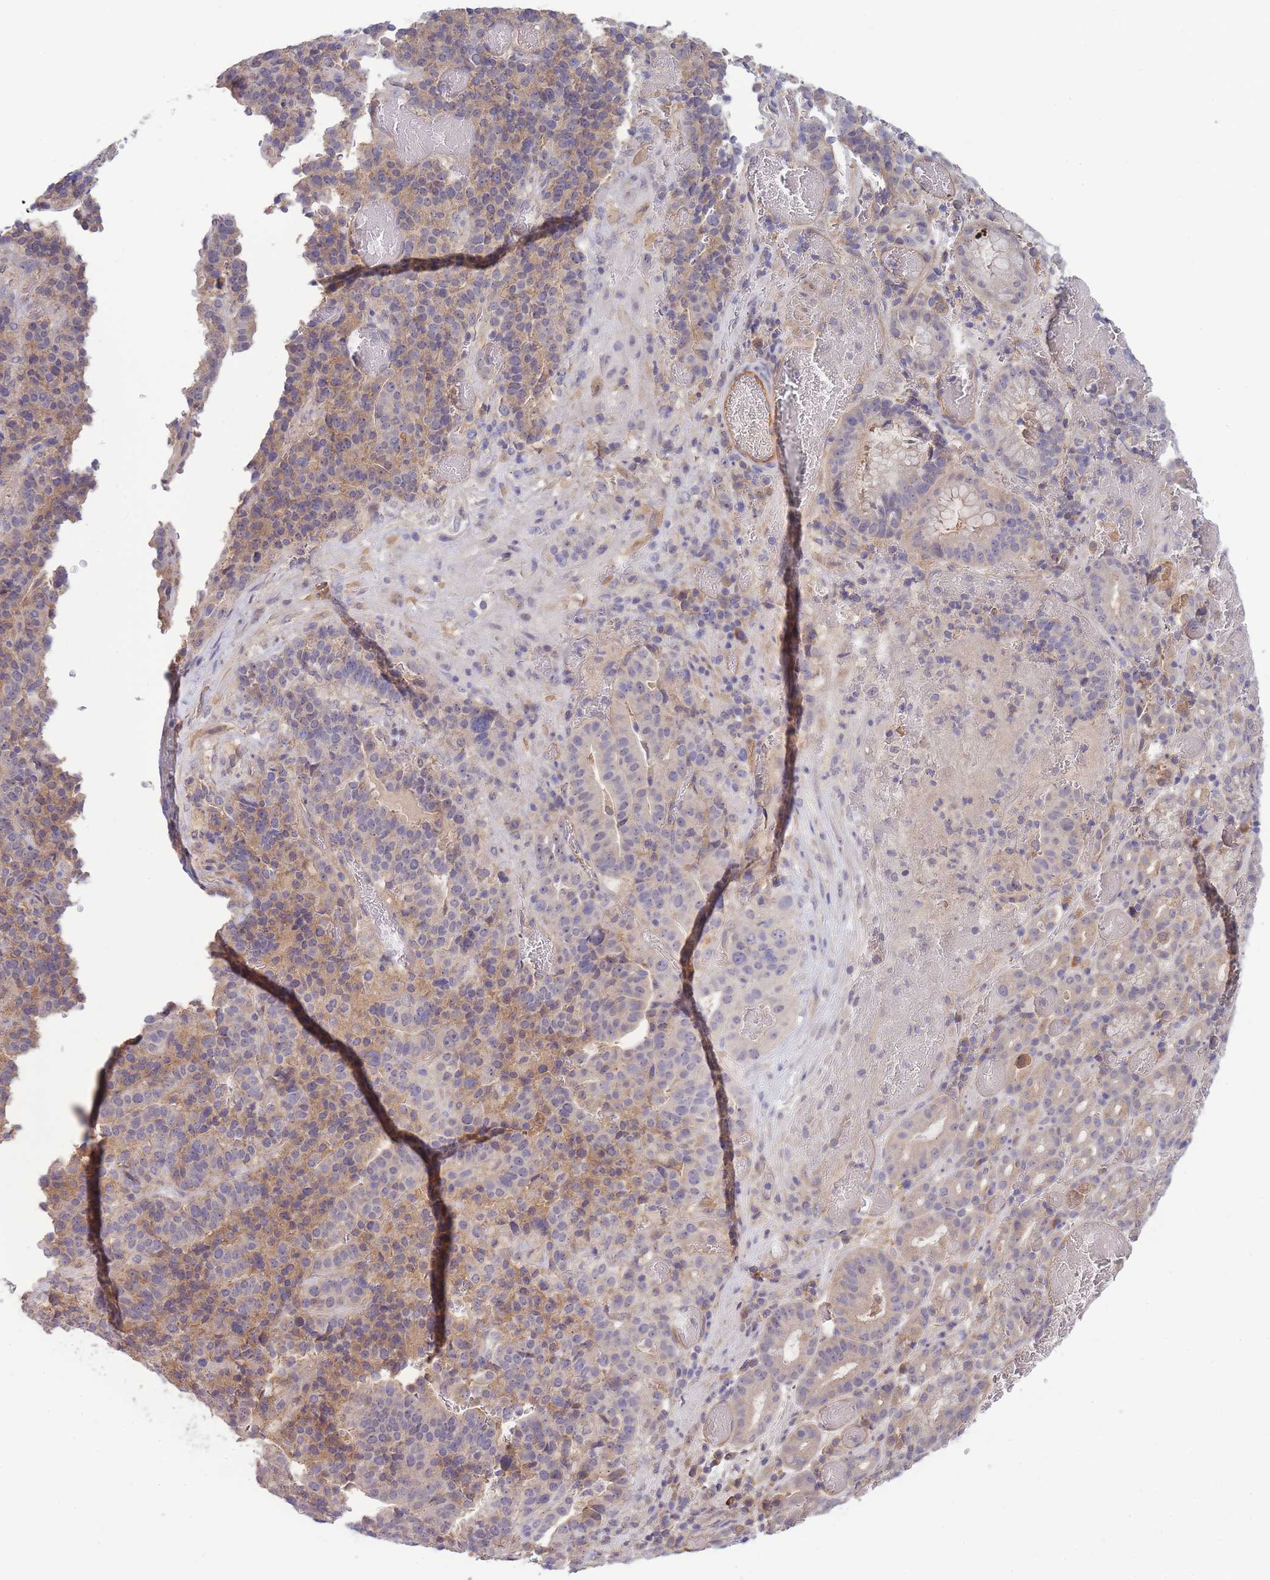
{"staining": {"intensity": "weak", "quantity": "<25%", "location": "cytoplasmic/membranous"}, "tissue": "stomach cancer", "cell_type": "Tumor cells", "image_type": "cancer", "snomed": [{"axis": "morphology", "description": "Adenocarcinoma, NOS"}, {"axis": "topography", "description": "Stomach"}], "caption": "The image demonstrates no staining of tumor cells in stomach adenocarcinoma.", "gene": "NDUFAF5", "patient": {"sex": "male", "age": 48}}